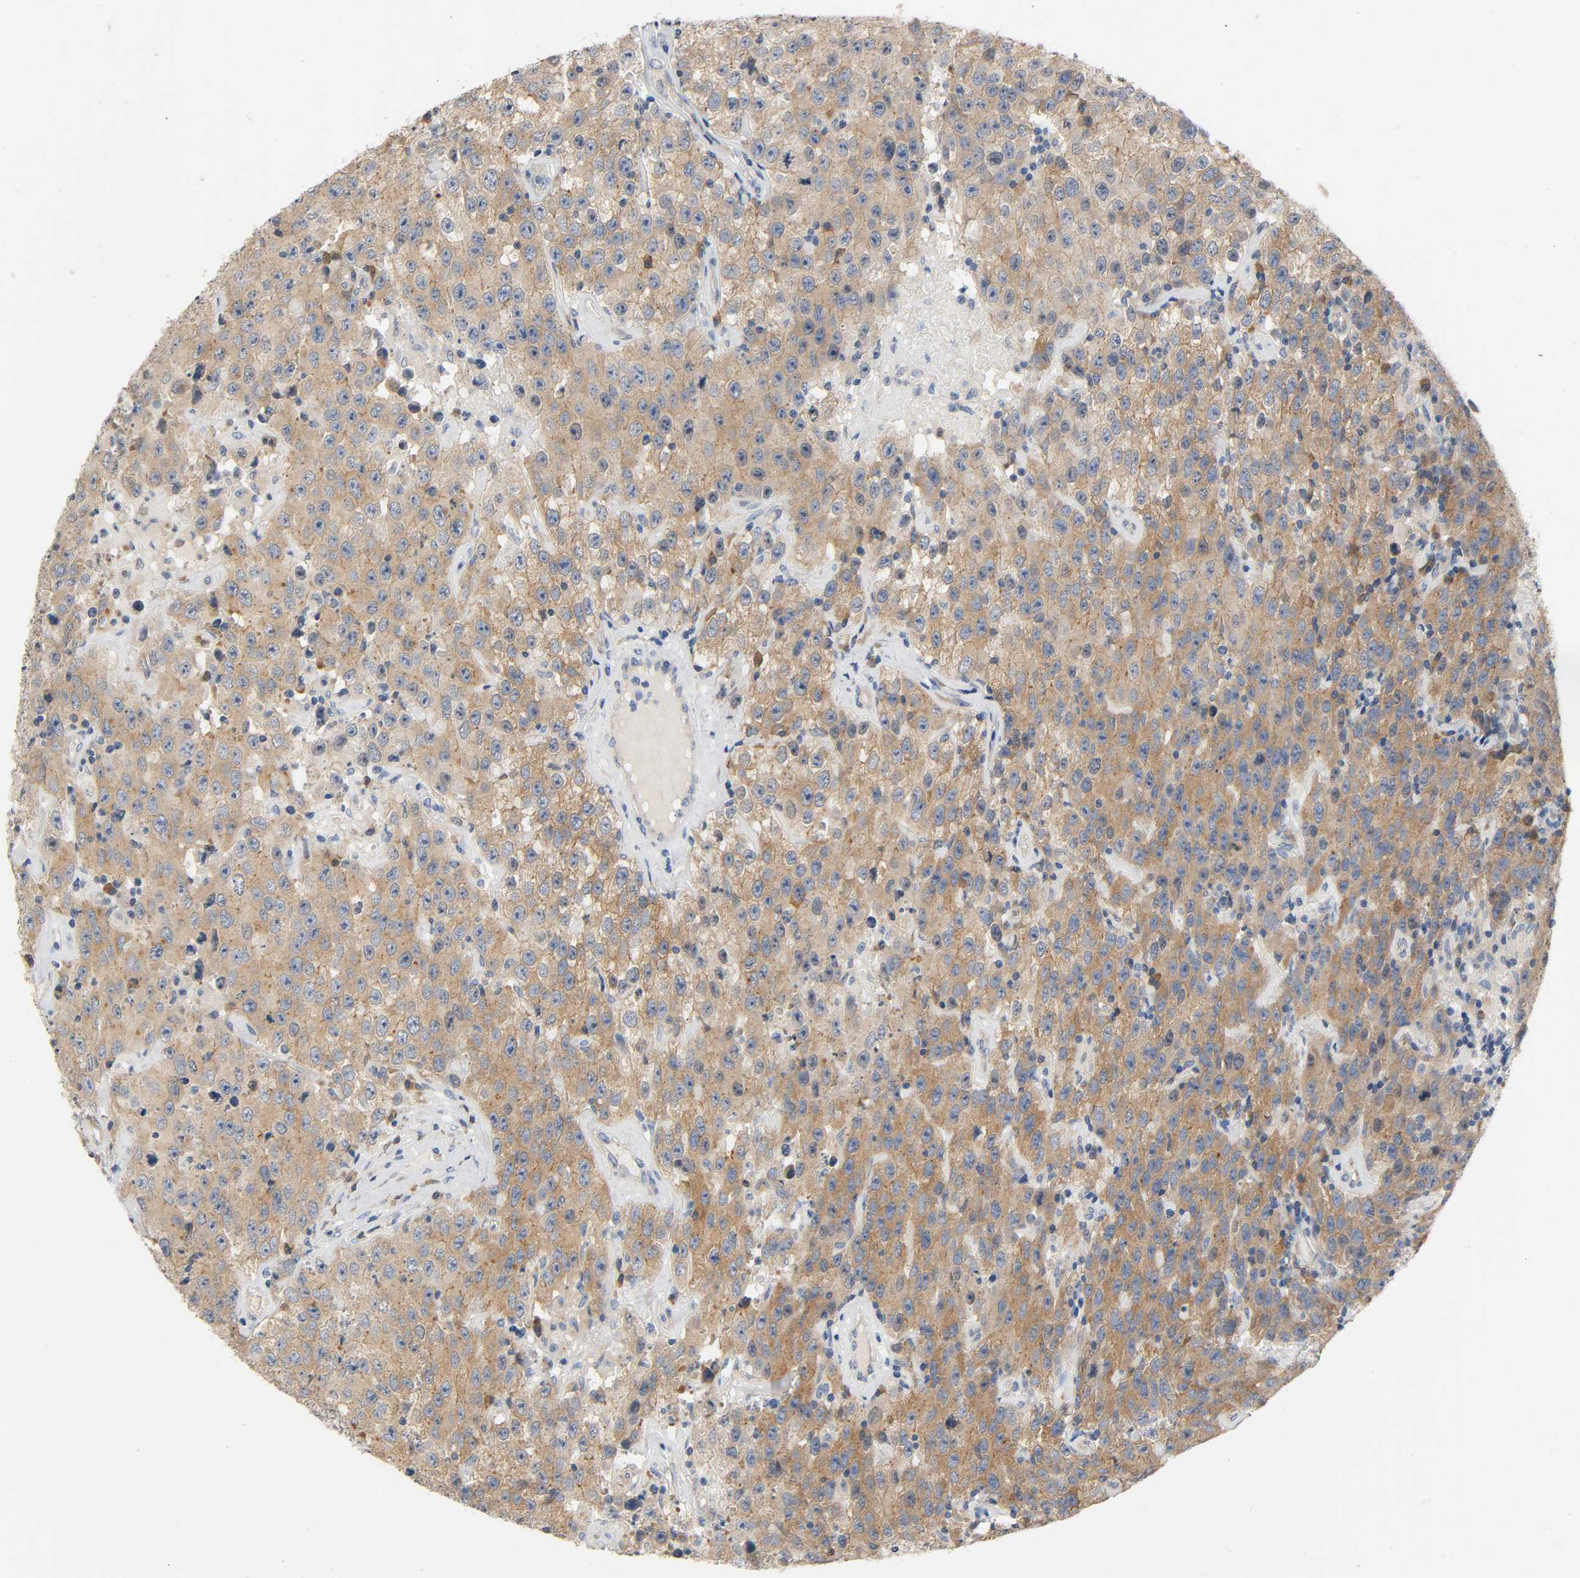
{"staining": {"intensity": "moderate", "quantity": ">75%", "location": "cytoplasmic/membranous"}, "tissue": "testis cancer", "cell_type": "Tumor cells", "image_type": "cancer", "snomed": [{"axis": "morphology", "description": "Seminoma, NOS"}, {"axis": "topography", "description": "Testis"}], "caption": "Human testis cancer (seminoma) stained for a protein (brown) demonstrates moderate cytoplasmic/membranous positive positivity in approximately >75% of tumor cells.", "gene": "ARPC1A", "patient": {"sex": "male", "age": 52}}